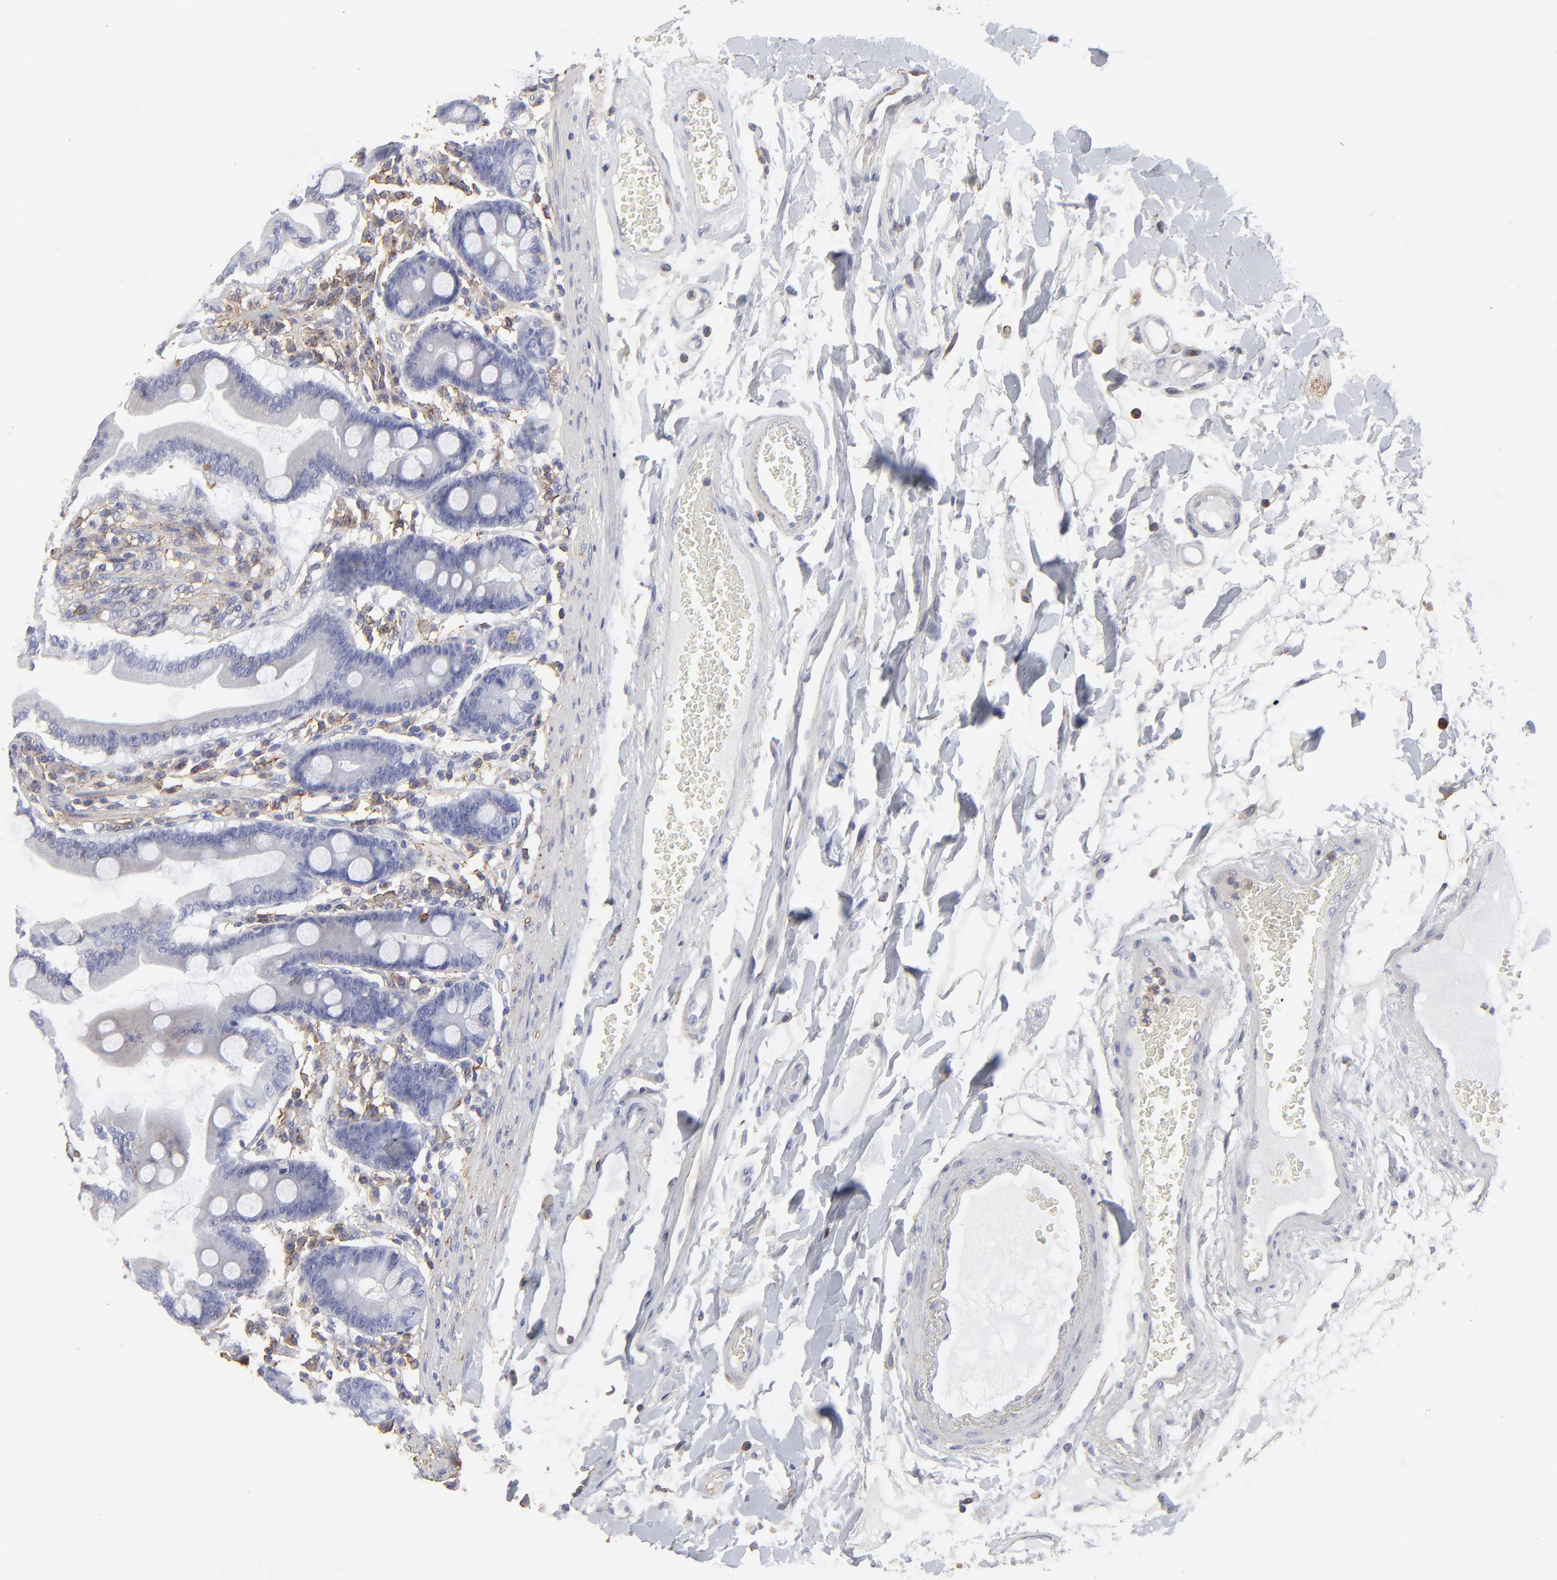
{"staining": {"intensity": "negative", "quantity": "none", "location": "none"}, "tissue": "duodenum", "cell_type": "Glandular cells", "image_type": "normal", "snomed": [{"axis": "morphology", "description": "Normal tissue, NOS"}, {"axis": "topography", "description": "Duodenum"}], "caption": "Immunohistochemistry (IHC) of benign duodenum reveals no positivity in glandular cells.", "gene": "ANXA6", "patient": {"sex": "female", "age": 64}}